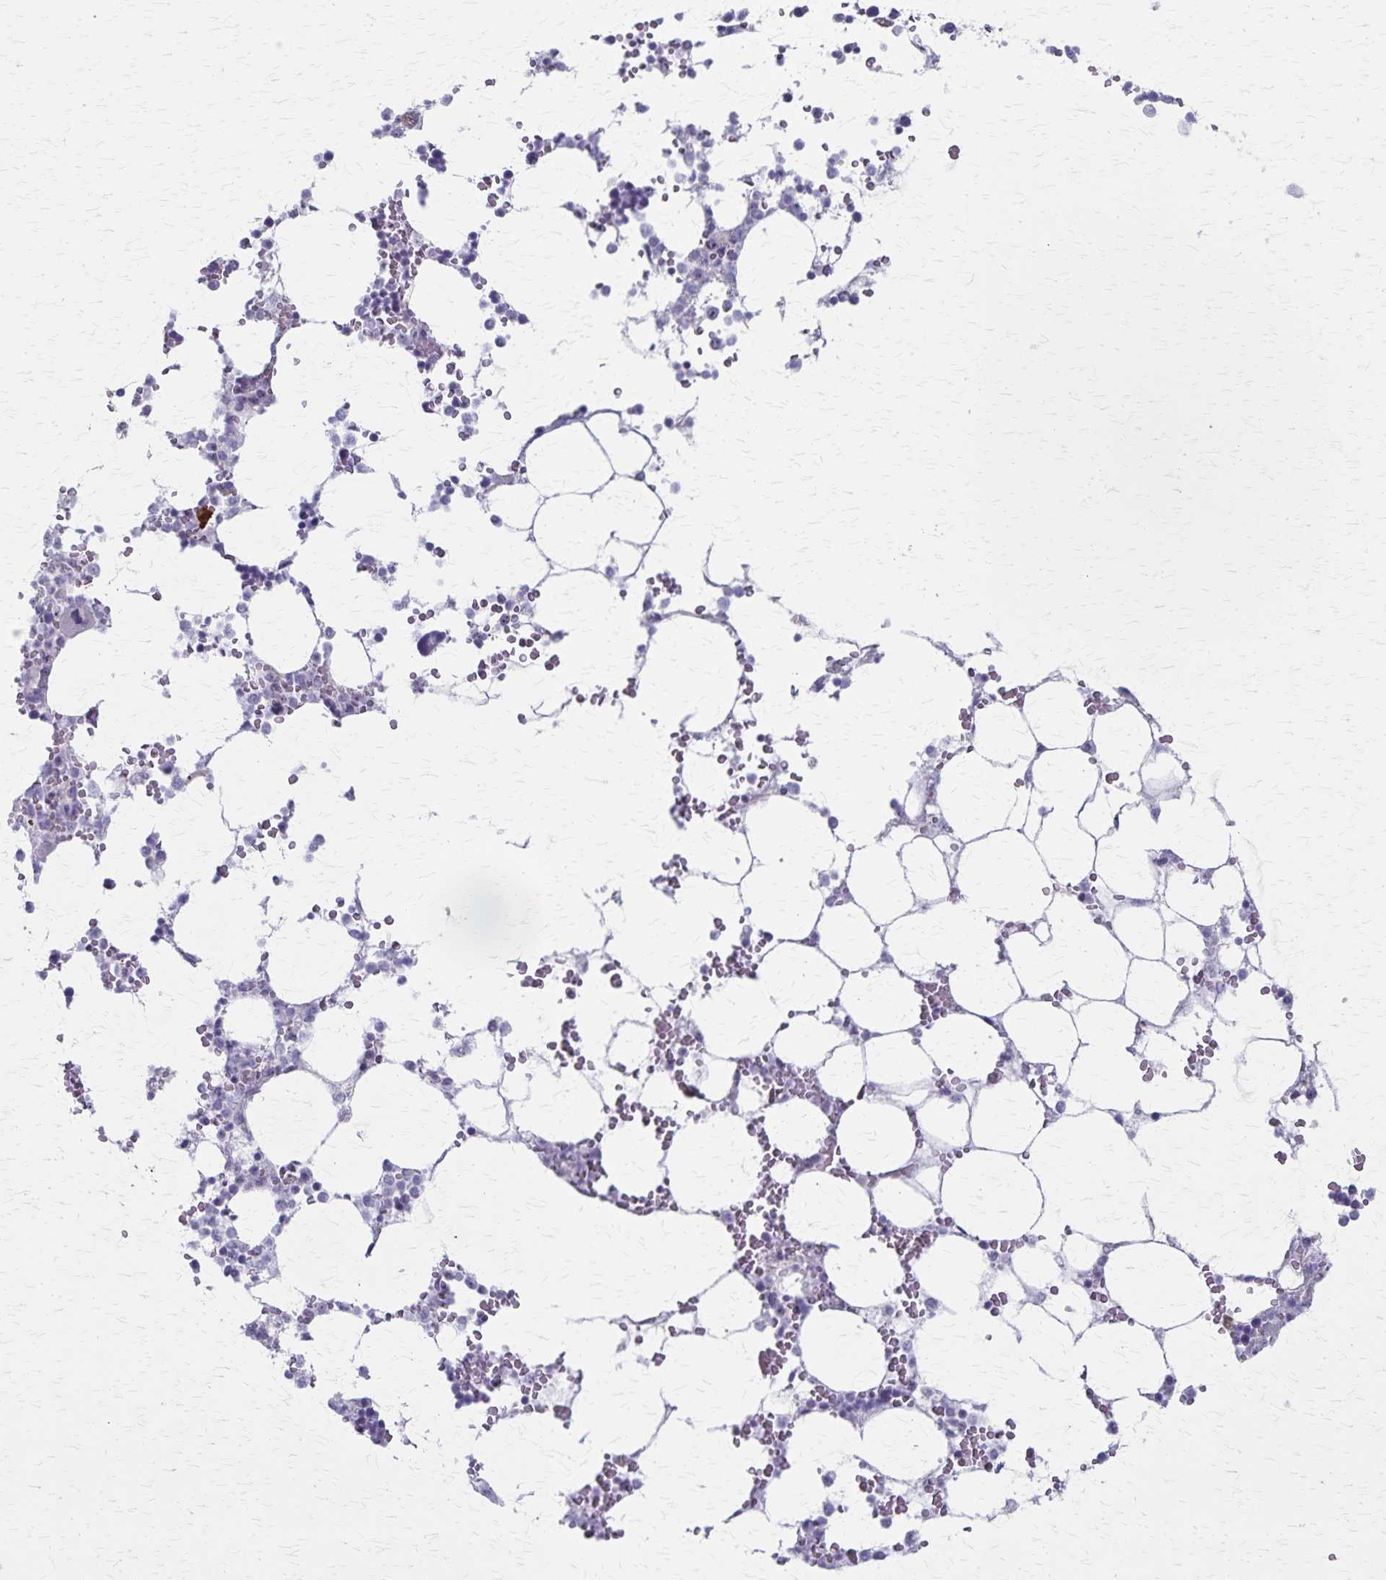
{"staining": {"intensity": "negative", "quantity": "none", "location": "none"}, "tissue": "bone marrow", "cell_type": "Hematopoietic cells", "image_type": "normal", "snomed": [{"axis": "morphology", "description": "Normal tissue, NOS"}, {"axis": "topography", "description": "Bone marrow"}], "caption": "An image of bone marrow stained for a protein displays no brown staining in hematopoietic cells. The staining is performed using DAB (3,3'-diaminobenzidine) brown chromogen with nuclei counter-stained in using hematoxylin.", "gene": "DLK2", "patient": {"sex": "male", "age": 64}}